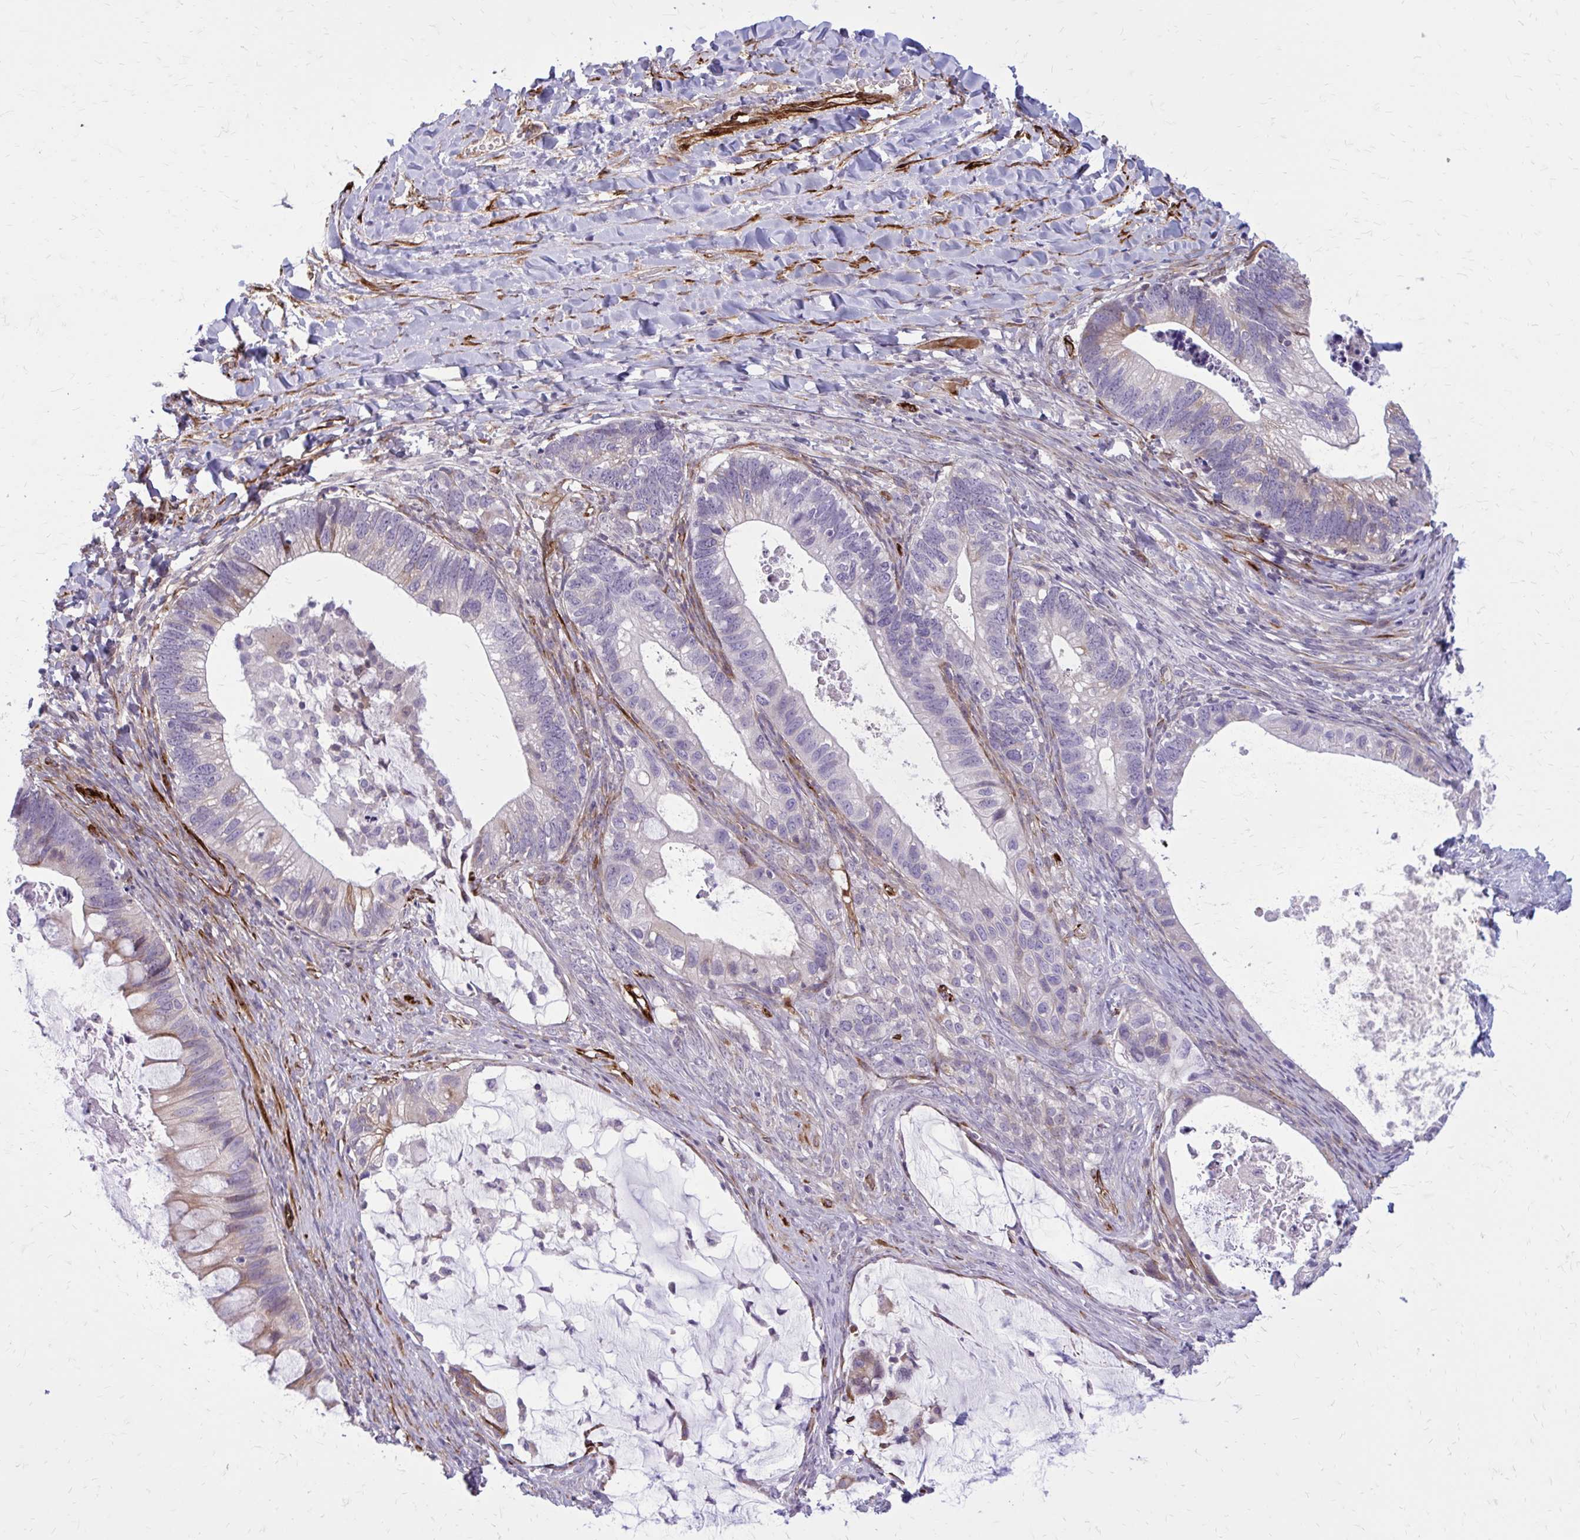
{"staining": {"intensity": "weak", "quantity": "<25%", "location": "cytoplasmic/membranous"}, "tissue": "ovarian cancer", "cell_type": "Tumor cells", "image_type": "cancer", "snomed": [{"axis": "morphology", "description": "Cystadenocarcinoma, mucinous, NOS"}, {"axis": "topography", "description": "Ovary"}], "caption": "Tumor cells show no significant protein staining in mucinous cystadenocarcinoma (ovarian).", "gene": "BEND5", "patient": {"sex": "female", "age": 61}}